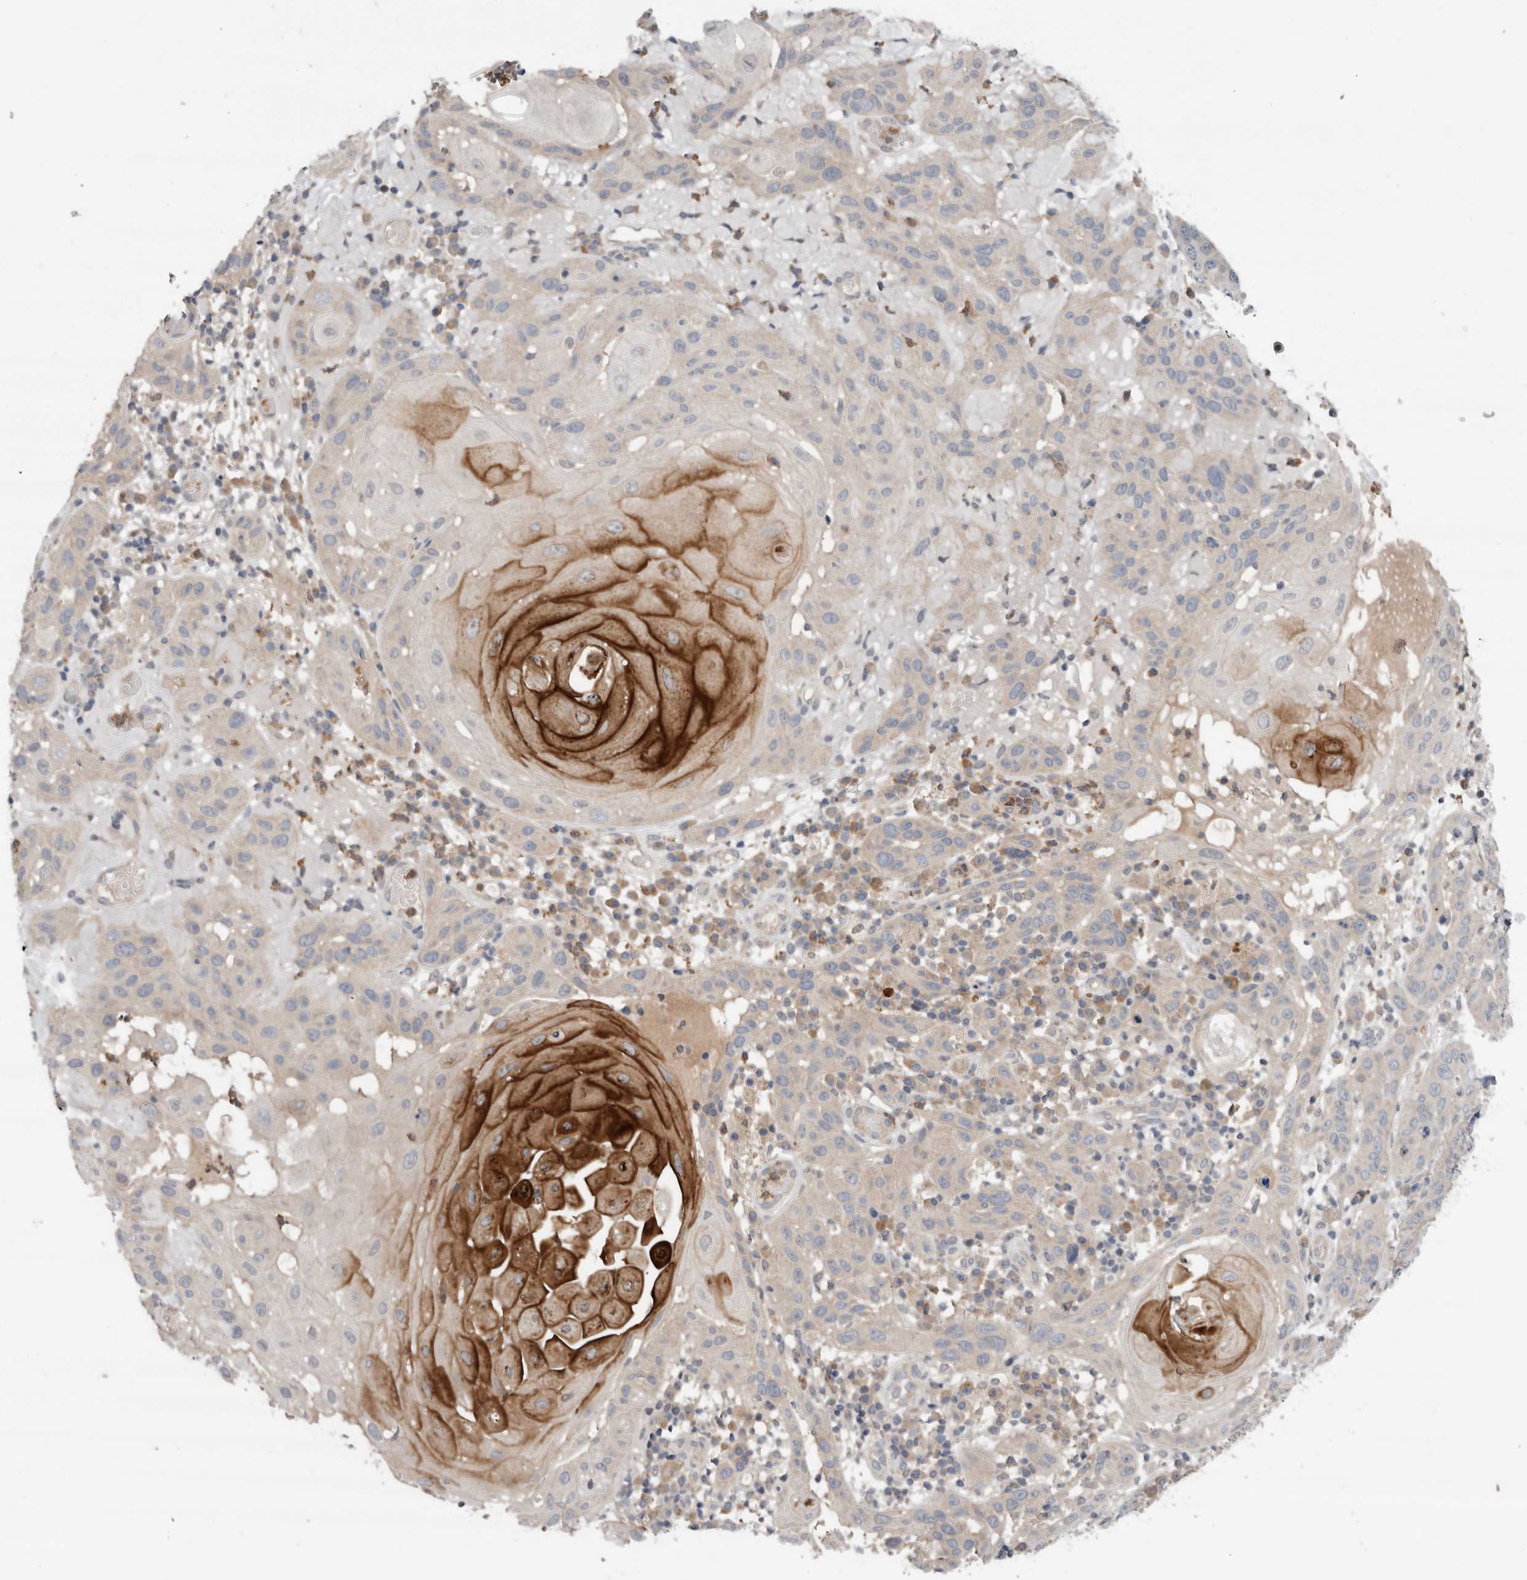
{"staining": {"intensity": "strong", "quantity": "<25%", "location": "cytoplasmic/membranous"}, "tissue": "skin cancer", "cell_type": "Tumor cells", "image_type": "cancer", "snomed": [{"axis": "morphology", "description": "Normal tissue, NOS"}, {"axis": "morphology", "description": "Squamous cell carcinoma, NOS"}, {"axis": "topography", "description": "Skin"}], "caption": "Squamous cell carcinoma (skin) tissue exhibits strong cytoplasmic/membranous expression in about <25% of tumor cells, visualized by immunohistochemistry.", "gene": "KLK5", "patient": {"sex": "female", "age": 96}}